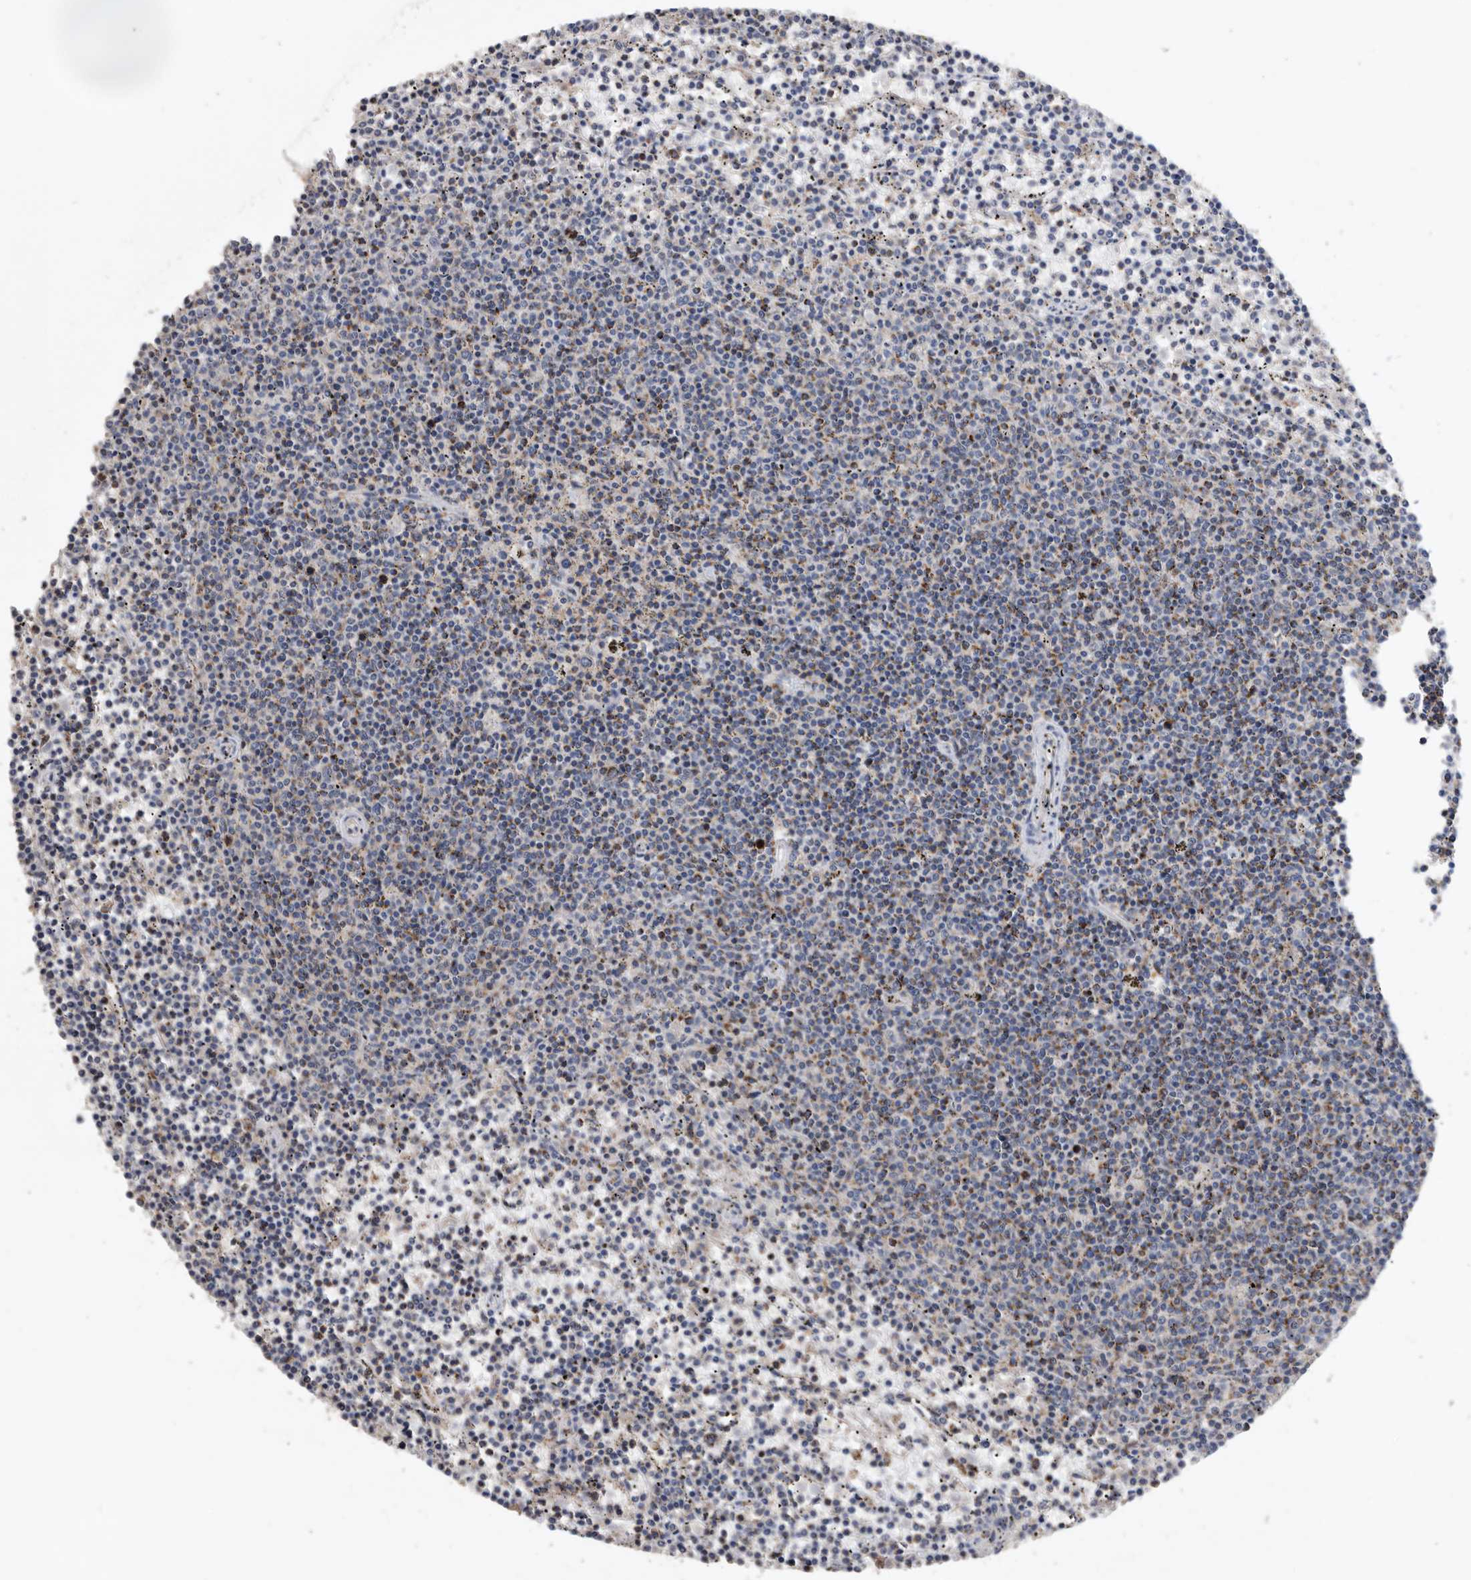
{"staining": {"intensity": "moderate", "quantity": "<25%", "location": "cytoplasmic/membranous"}, "tissue": "lymphoma", "cell_type": "Tumor cells", "image_type": "cancer", "snomed": [{"axis": "morphology", "description": "Malignant lymphoma, non-Hodgkin's type, Low grade"}, {"axis": "topography", "description": "Spleen"}], "caption": "The immunohistochemical stain shows moderate cytoplasmic/membranous positivity in tumor cells of low-grade malignant lymphoma, non-Hodgkin's type tissue.", "gene": "WFDC1", "patient": {"sex": "female", "age": 50}}